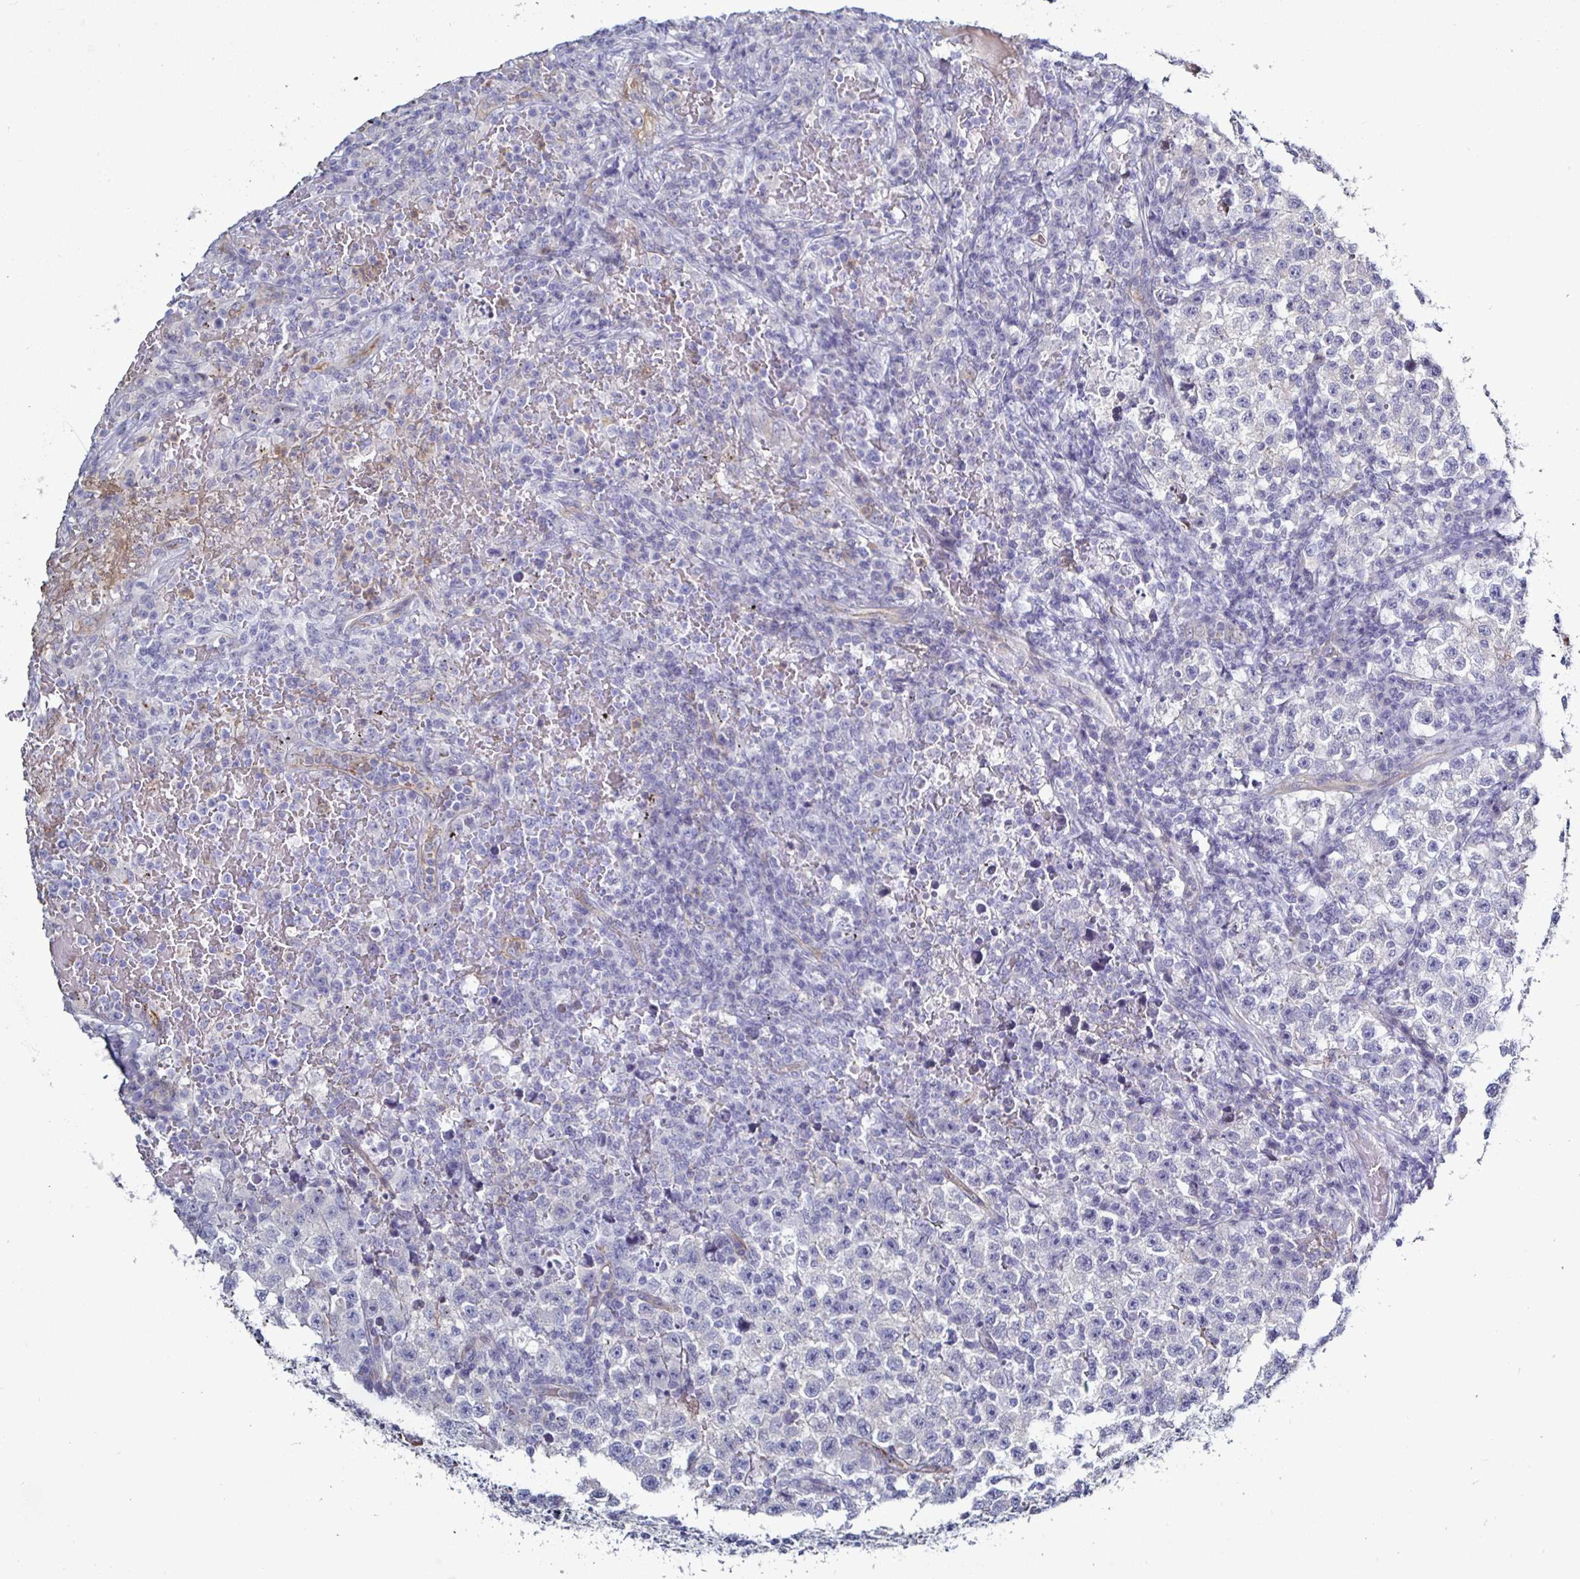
{"staining": {"intensity": "negative", "quantity": "none", "location": "none"}, "tissue": "testis cancer", "cell_type": "Tumor cells", "image_type": "cancer", "snomed": [{"axis": "morphology", "description": "Seminoma, NOS"}, {"axis": "topography", "description": "Testis"}], "caption": "This is an immunohistochemistry micrograph of human testis seminoma. There is no positivity in tumor cells.", "gene": "ACSBG2", "patient": {"sex": "male", "age": 22}}